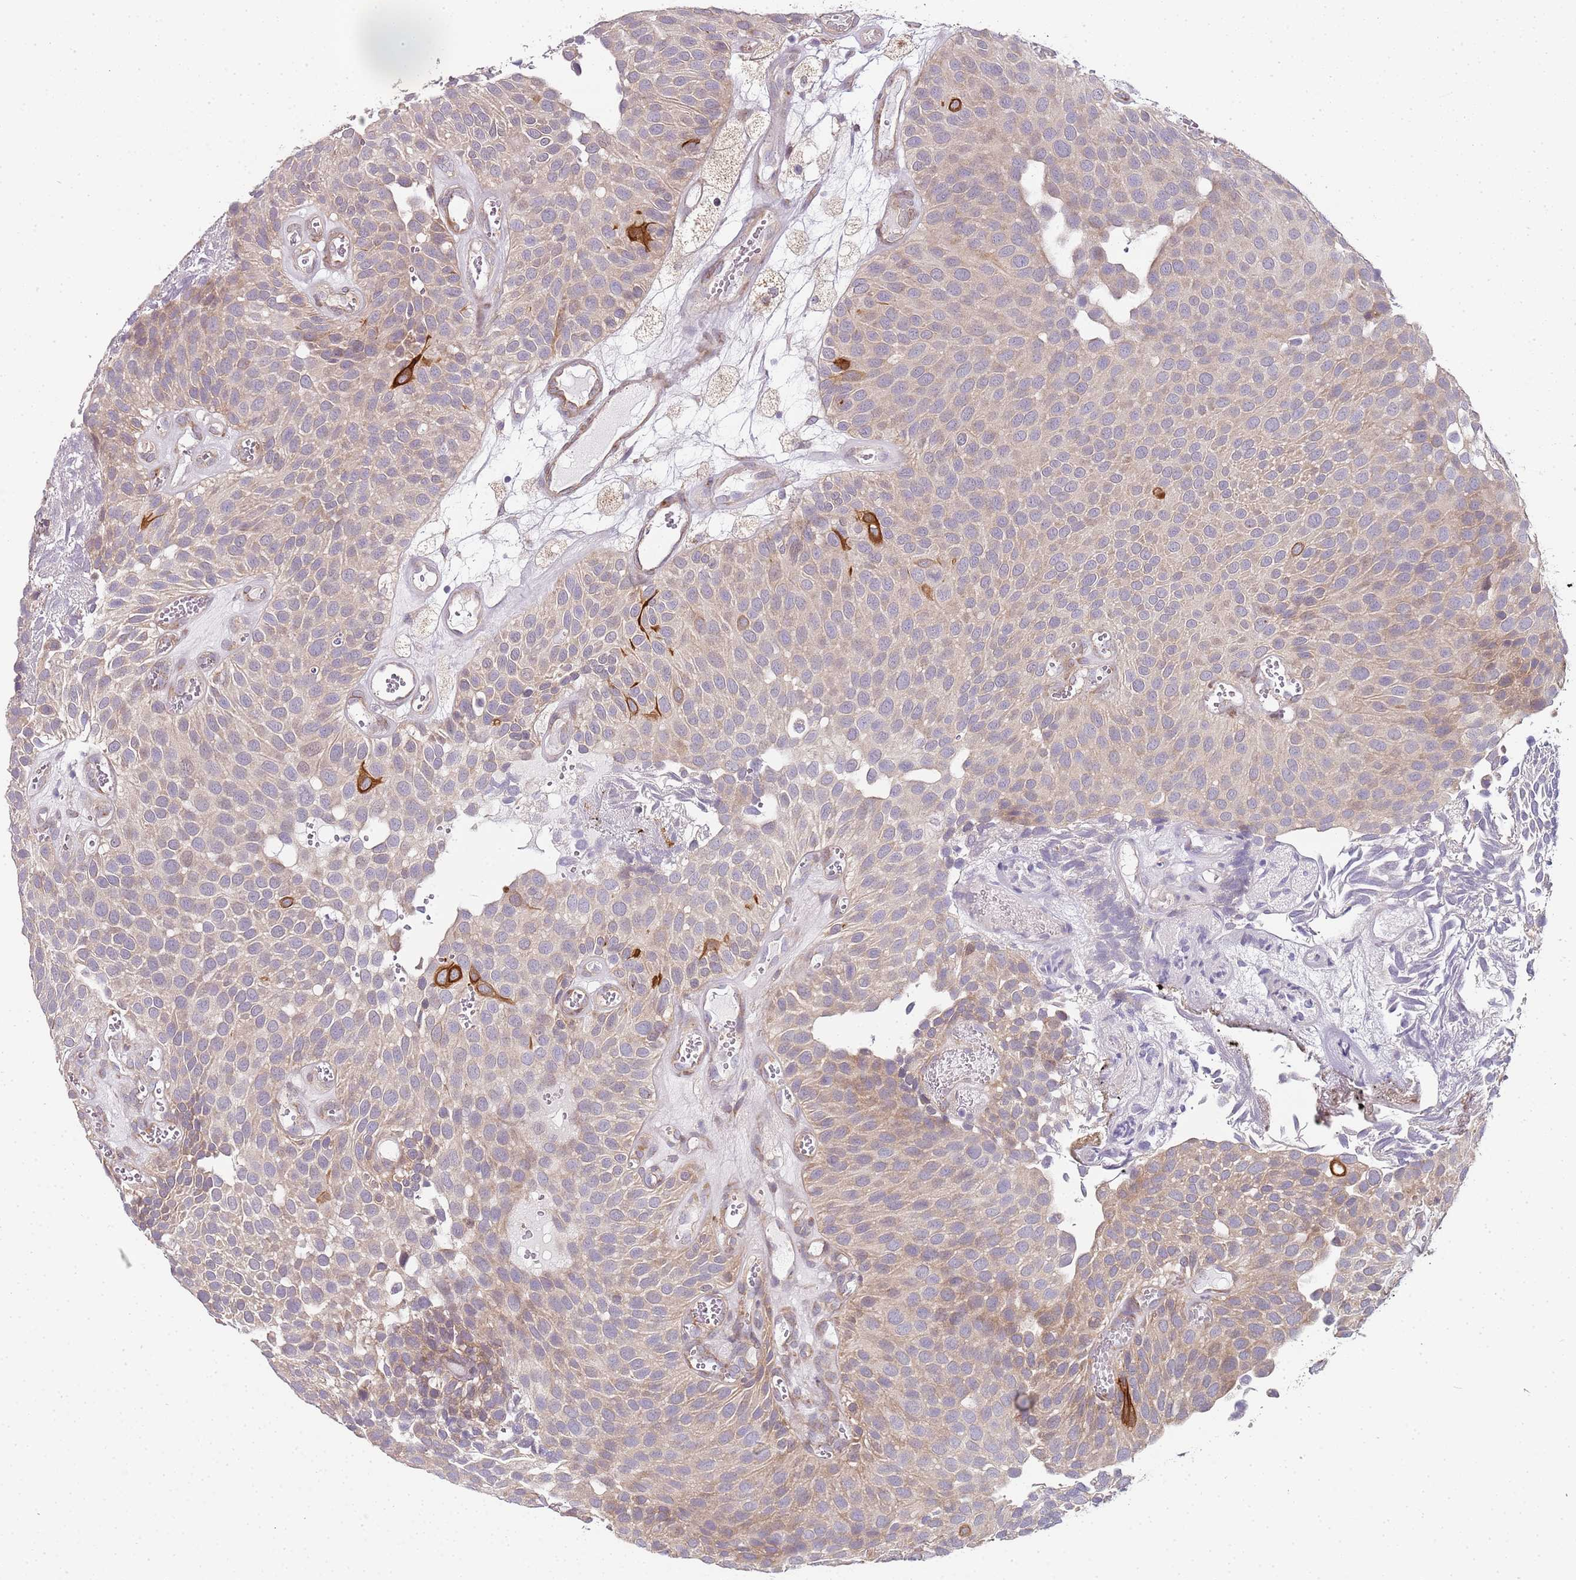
{"staining": {"intensity": "moderate", "quantity": "<25%", "location": "cytoplasmic/membranous"}, "tissue": "urothelial cancer", "cell_type": "Tumor cells", "image_type": "cancer", "snomed": [{"axis": "morphology", "description": "Urothelial carcinoma, Low grade"}, {"axis": "topography", "description": "Urinary bladder"}], "caption": "A high-resolution image shows immunohistochemistry (IHC) staining of urothelial carcinoma (low-grade), which reveals moderate cytoplasmic/membranous staining in approximately <25% of tumor cells. (DAB IHC with brightfield microscopy, high magnification).", "gene": "TBC1D9", "patient": {"sex": "male", "age": 89}}